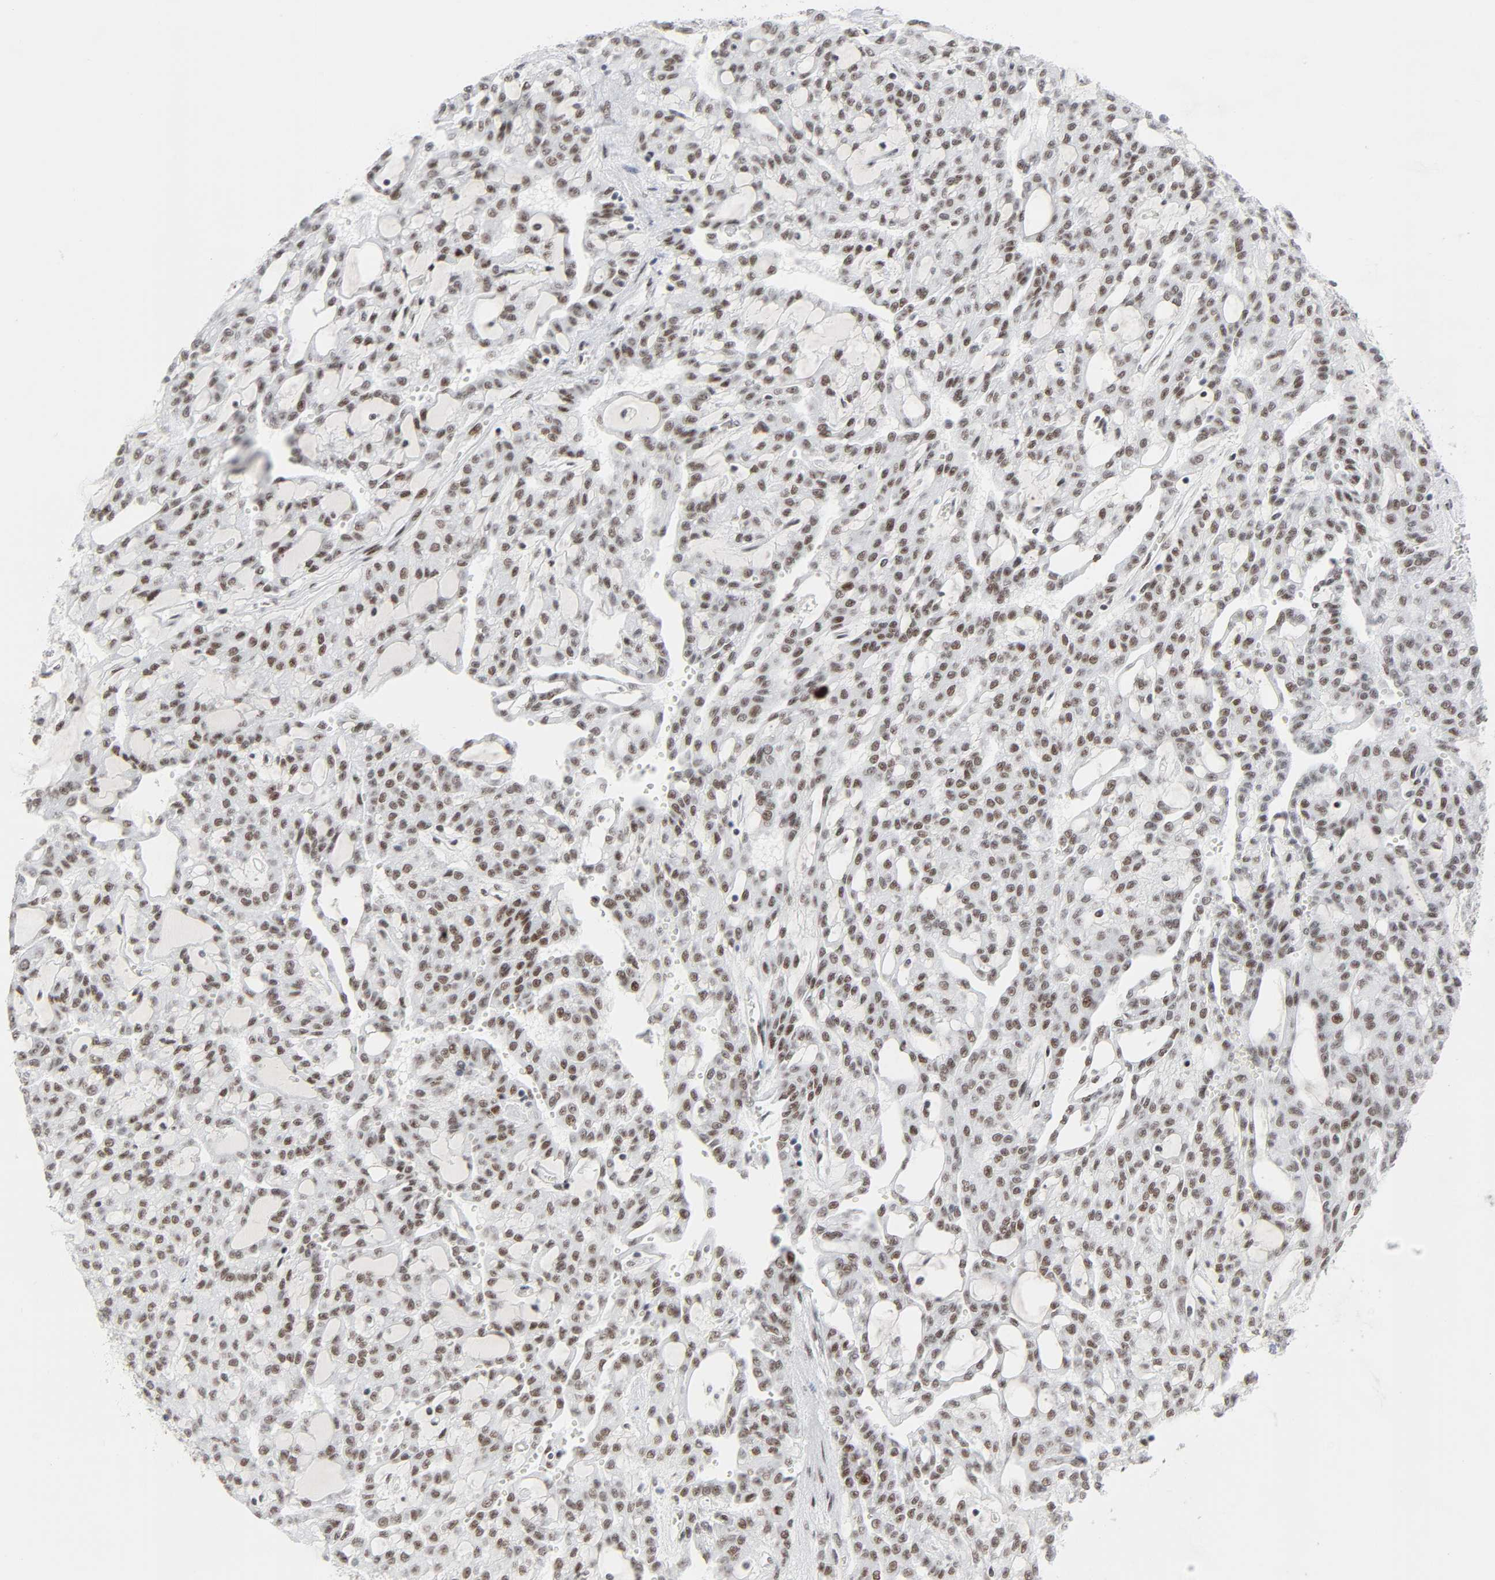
{"staining": {"intensity": "moderate", "quantity": ">75%", "location": "nuclear"}, "tissue": "renal cancer", "cell_type": "Tumor cells", "image_type": "cancer", "snomed": [{"axis": "morphology", "description": "Adenocarcinoma, NOS"}, {"axis": "topography", "description": "Kidney"}], "caption": "Immunohistochemical staining of renal adenocarcinoma reveals moderate nuclear protein expression in approximately >75% of tumor cells.", "gene": "HSF1", "patient": {"sex": "male", "age": 63}}